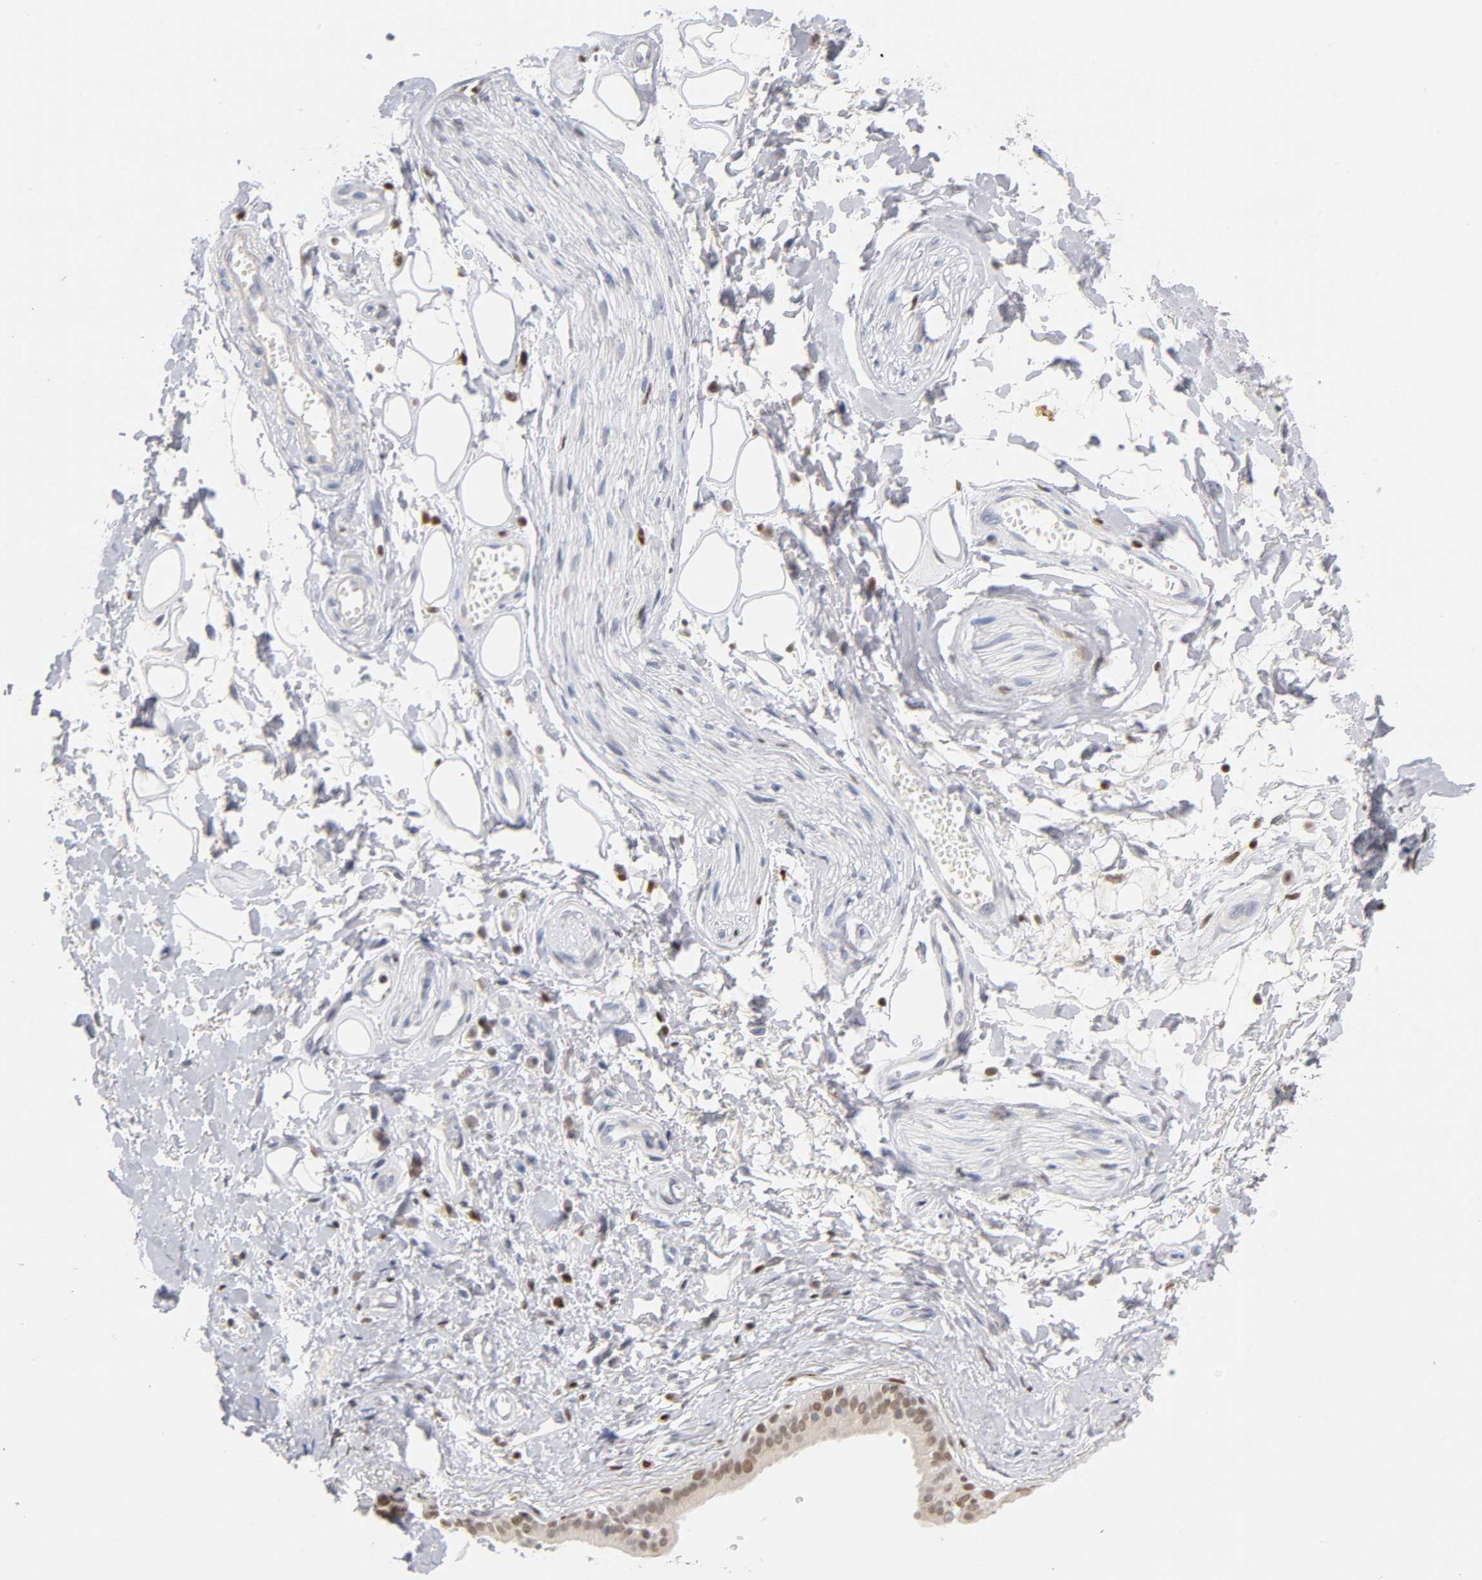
{"staining": {"intensity": "negative", "quantity": "none", "location": "none"}, "tissue": "adipose tissue", "cell_type": "Adipocytes", "image_type": "normal", "snomed": [{"axis": "morphology", "description": "Normal tissue, NOS"}, {"axis": "morphology", "description": "Inflammation, NOS"}, {"axis": "topography", "description": "Salivary gland"}, {"axis": "topography", "description": "Peripheral nerve tissue"}], "caption": "This is an immunohistochemistry (IHC) histopathology image of benign human adipose tissue. There is no expression in adipocytes.", "gene": "RUNX1", "patient": {"sex": "female", "age": 75}}